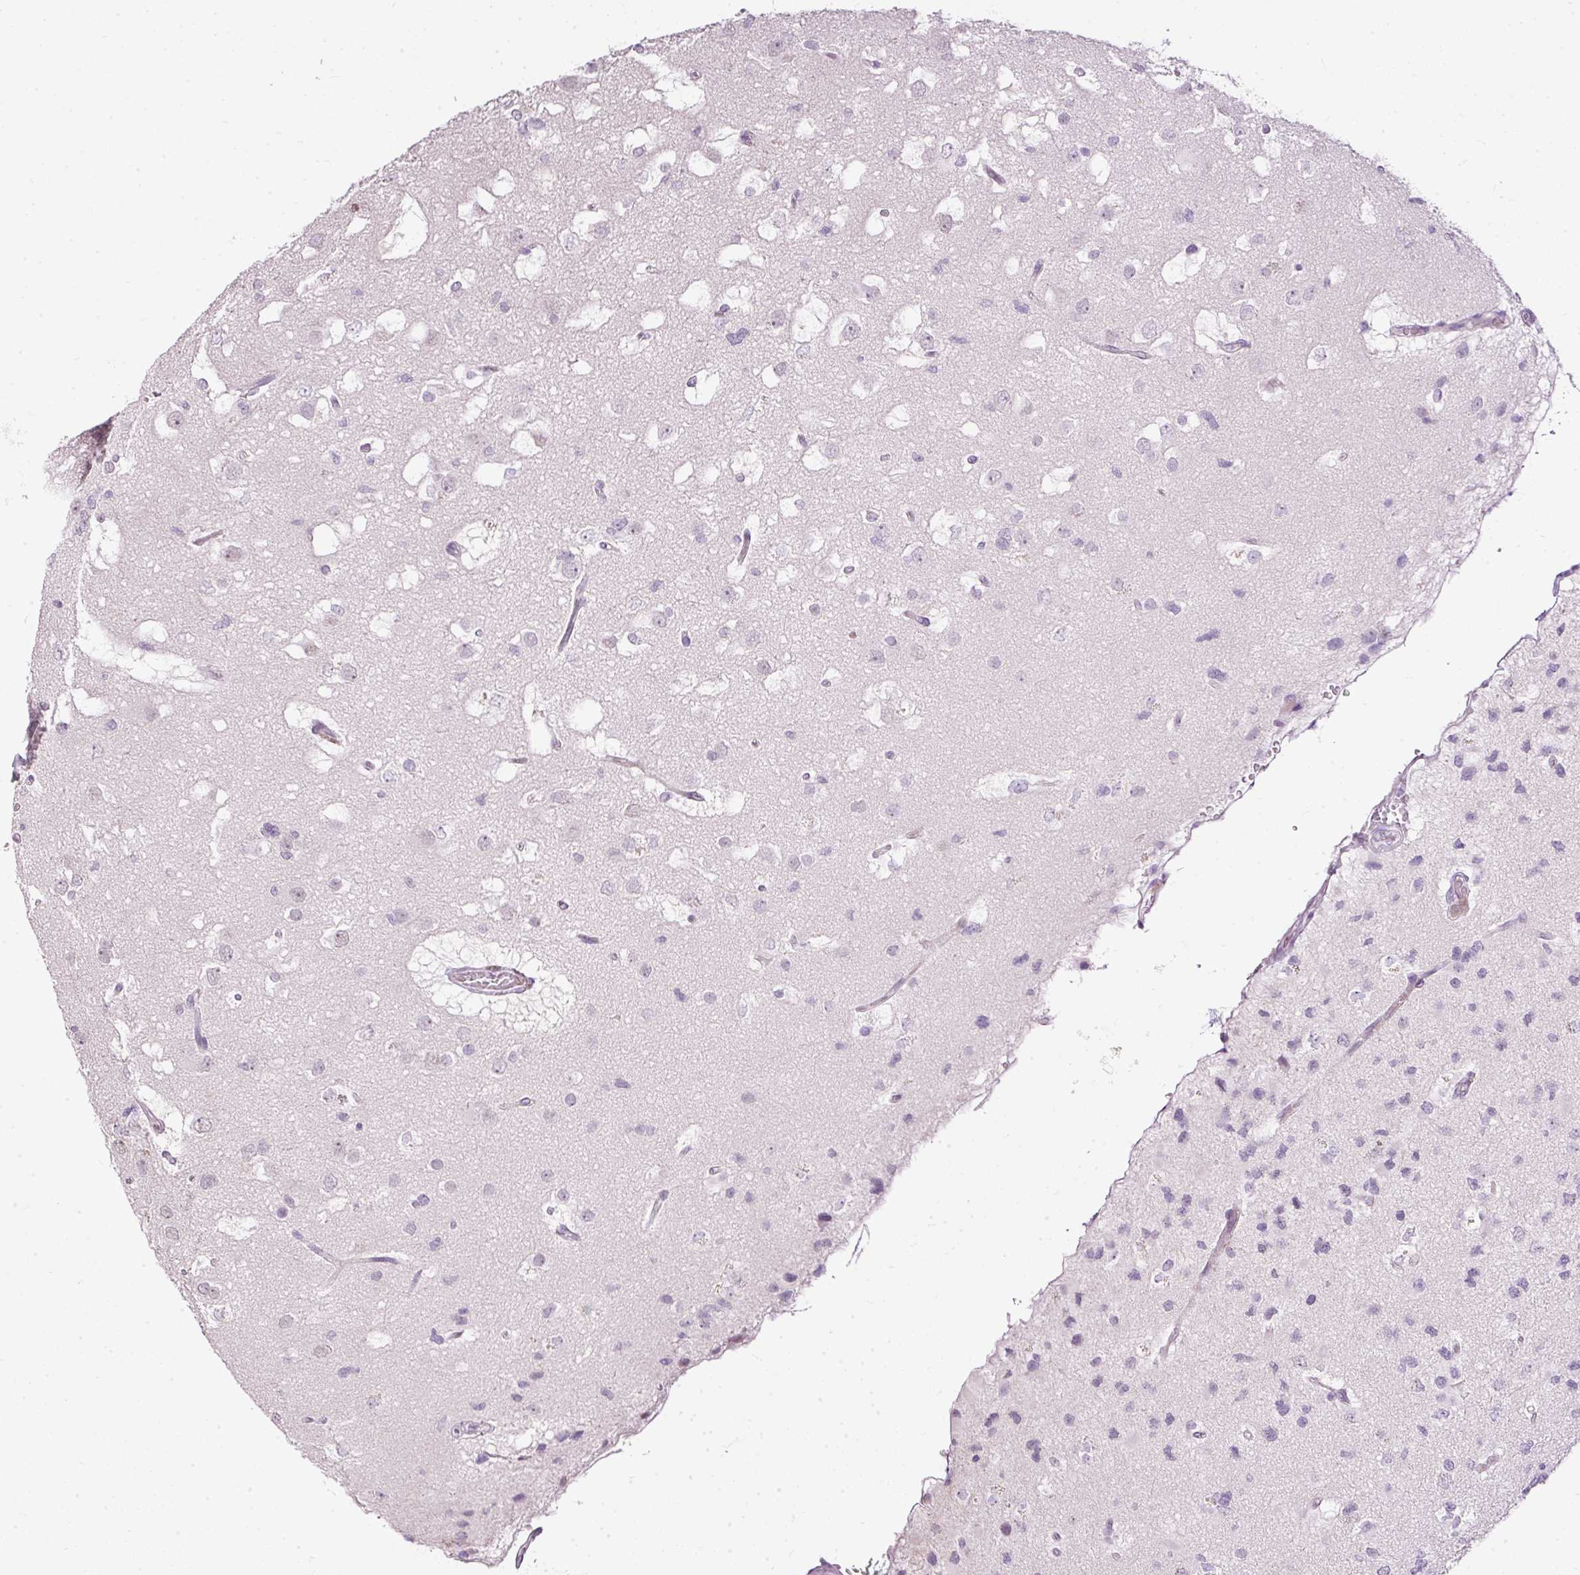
{"staining": {"intensity": "negative", "quantity": "none", "location": "none"}, "tissue": "glioma", "cell_type": "Tumor cells", "image_type": "cancer", "snomed": [{"axis": "morphology", "description": "Glioma, malignant, High grade"}, {"axis": "topography", "description": "Brain"}], "caption": "High-grade glioma (malignant) was stained to show a protein in brown. There is no significant expression in tumor cells.", "gene": "PDE6B", "patient": {"sex": "male", "age": 53}}